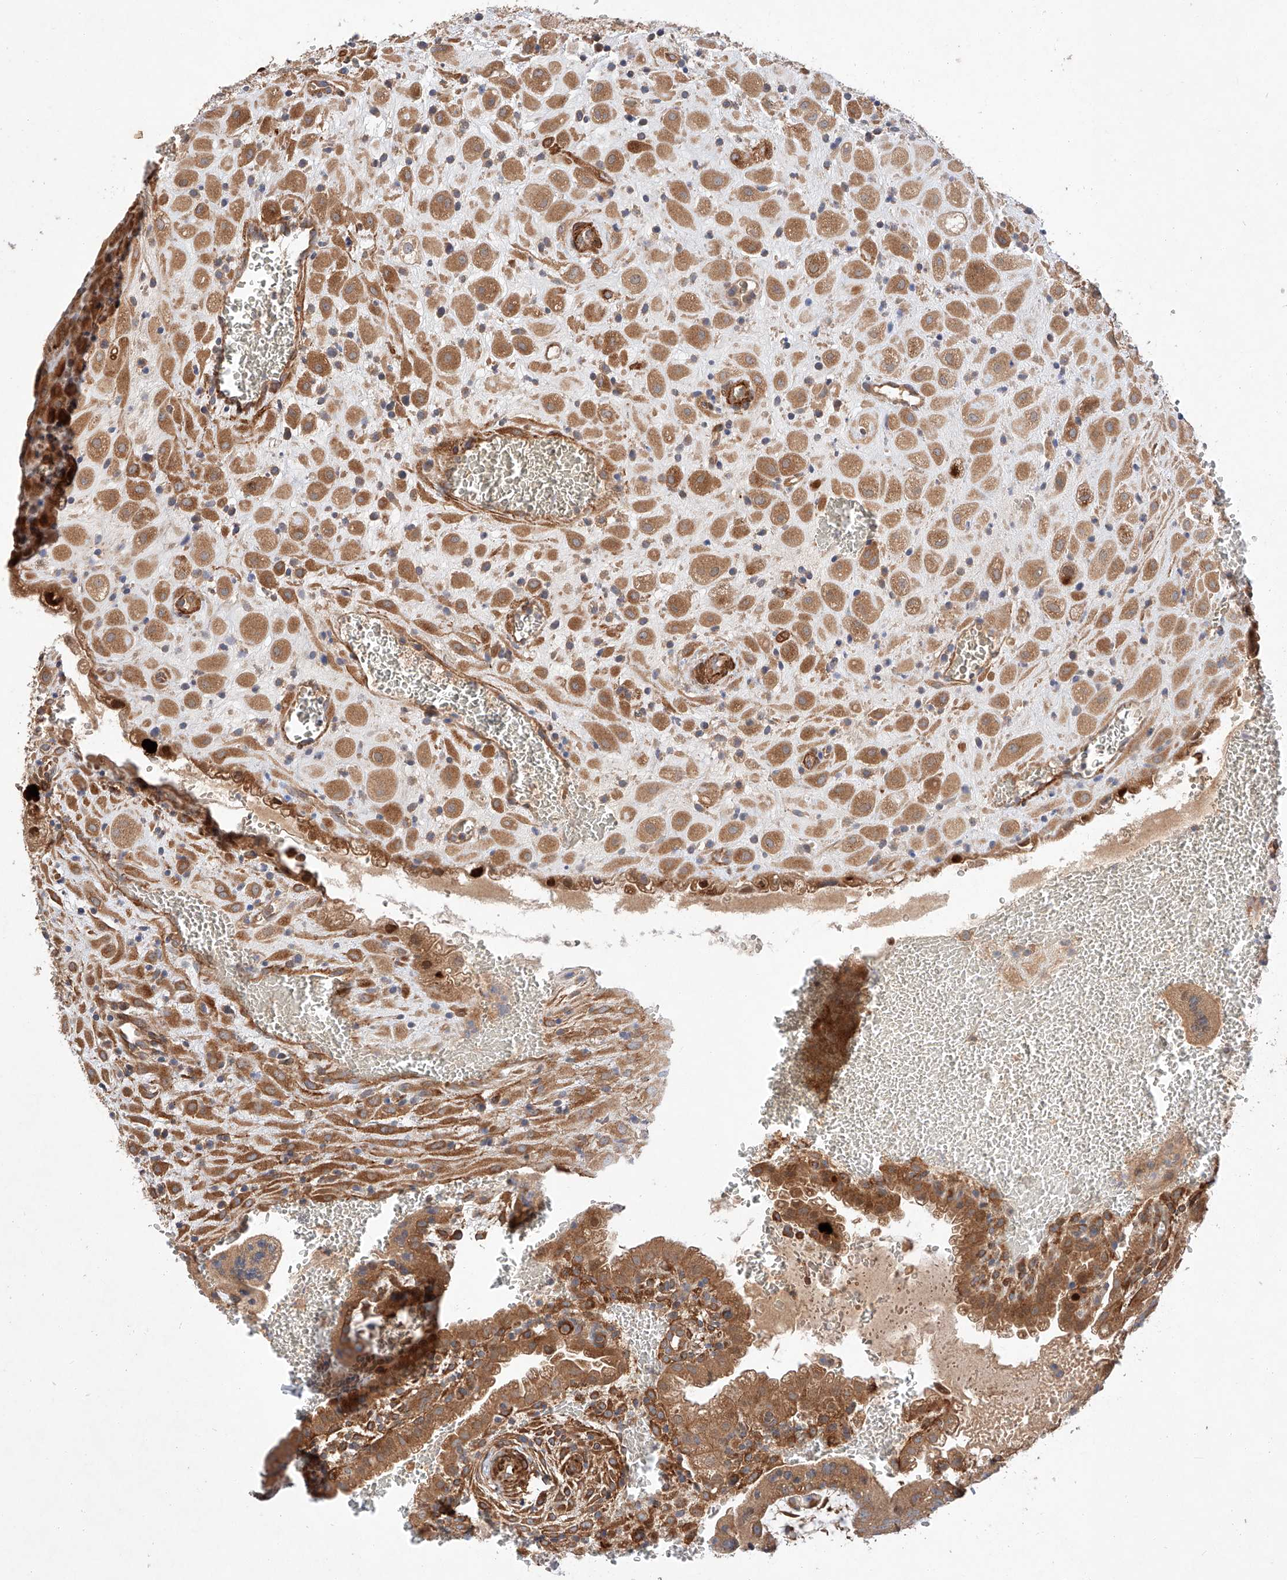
{"staining": {"intensity": "moderate", "quantity": ">75%", "location": "cytoplasmic/membranous"}, "tissue": "placenta", "cell_type": "Decidual cells", "image_type": "normal", "snomed": [{"axis": "morphology", "description": "Normal tissue, NOS"}, {"axis": "topography", "description": "Placenta"}], "caption": "Moderate cytoplasmic/membranous staining is seen in about >75% of decidual cells in unremarkable placenta. (DAB IHC with brightfield microscopy, high magnification).", "gene": "RAB23", "patient": {"sex": "female", "age": 35}}